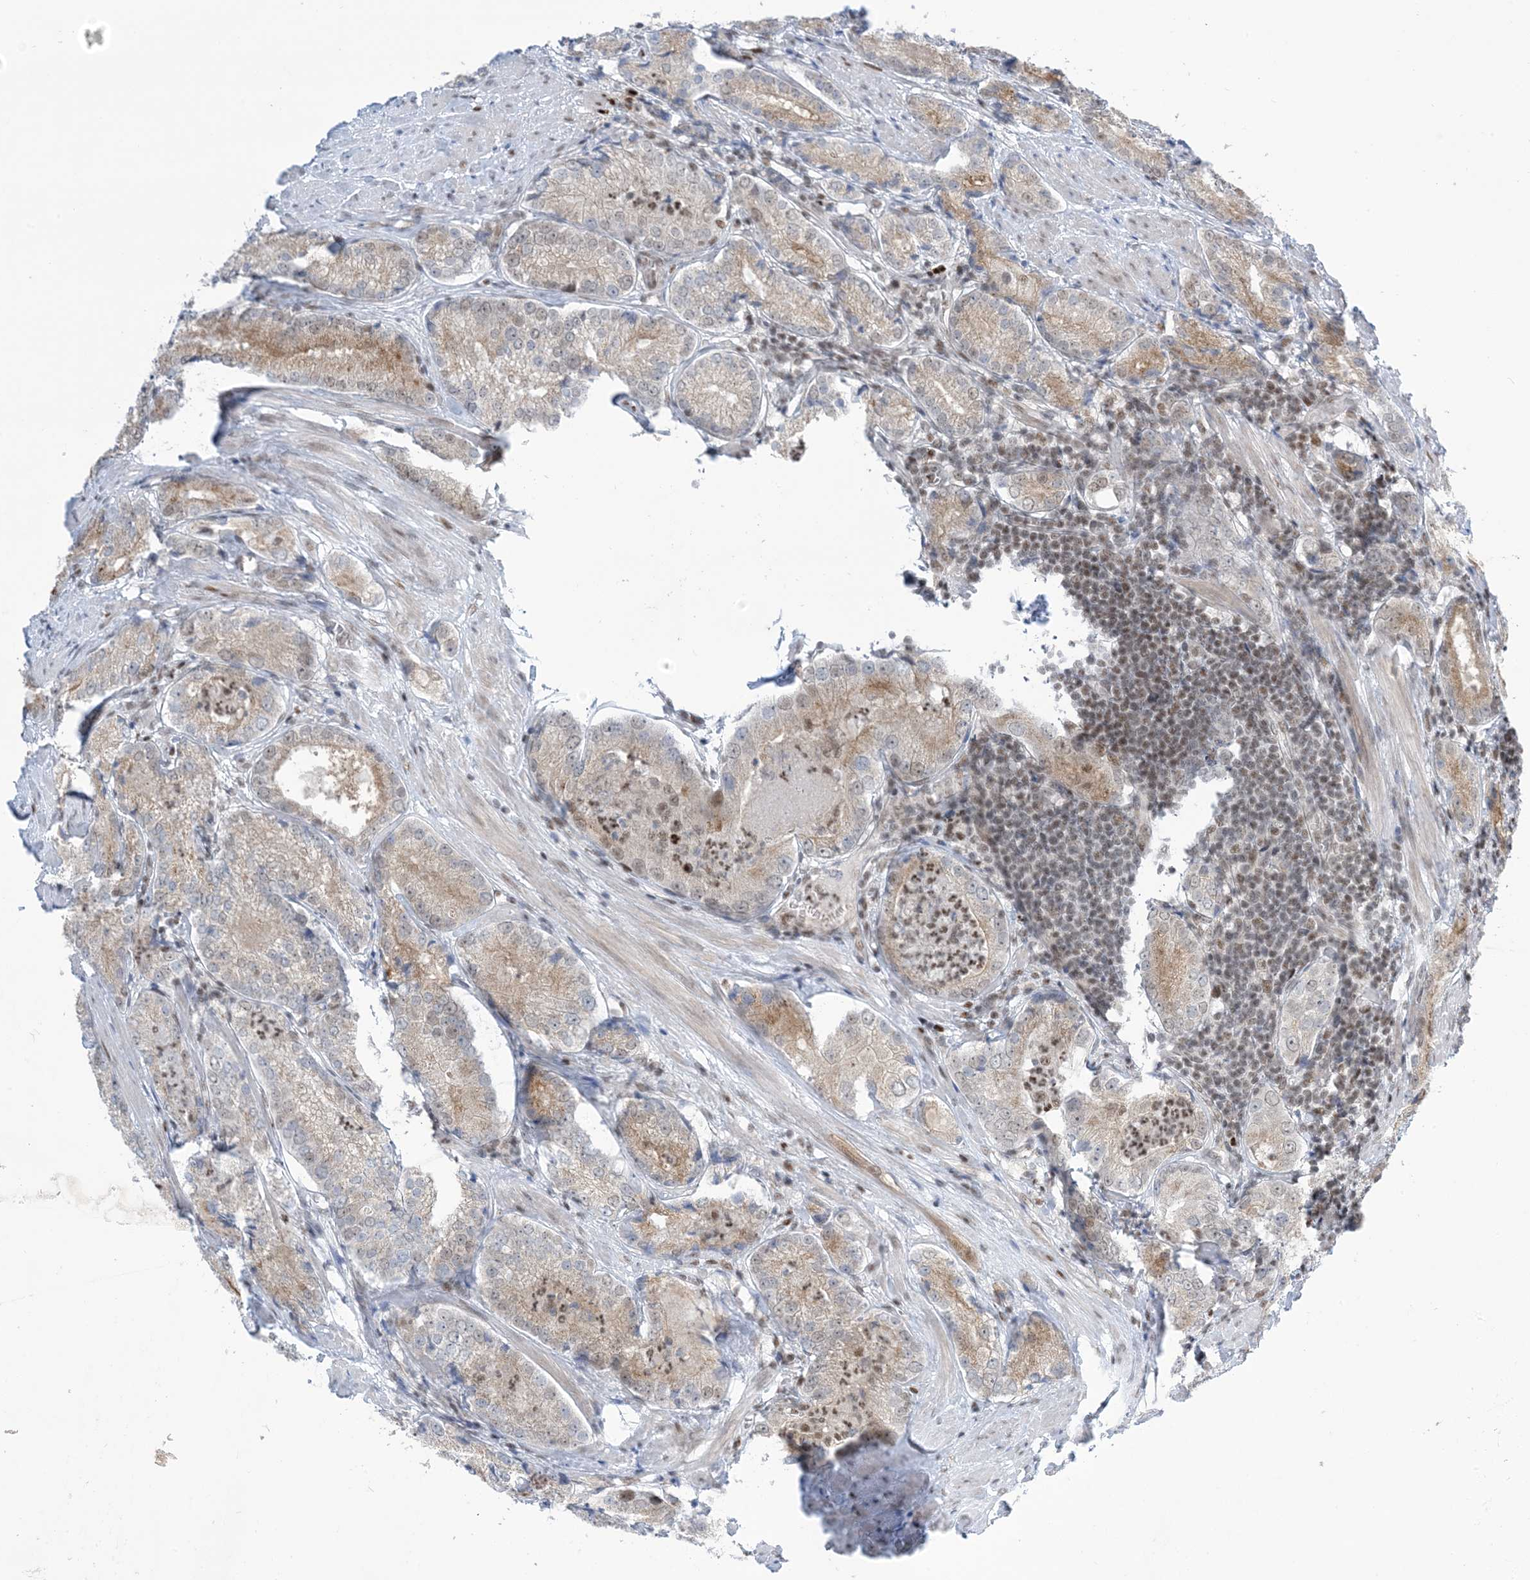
{"staining": {"intensity": "weak", "quantity": "<25%", "location": "cytoplasmic/membranous"}, "tissue": "prostate cancer", "cell_type": "Tumor cells", "image_type": "cancer", "snomed": [{"axis": "morphology", "description": "Adenocarcinoma, Low grade"}, {"axis": "topography", "description": "Prostate"}], "caption": "Immunohistochemistry (IHC) photomicrograph of human prostate cancer (low-grade adenocarcinoma) stained for a protein (brown), which shows no staining in tumor cells.", "gene": "TFPT", "patient": {"sex": "male", "age": 54}}